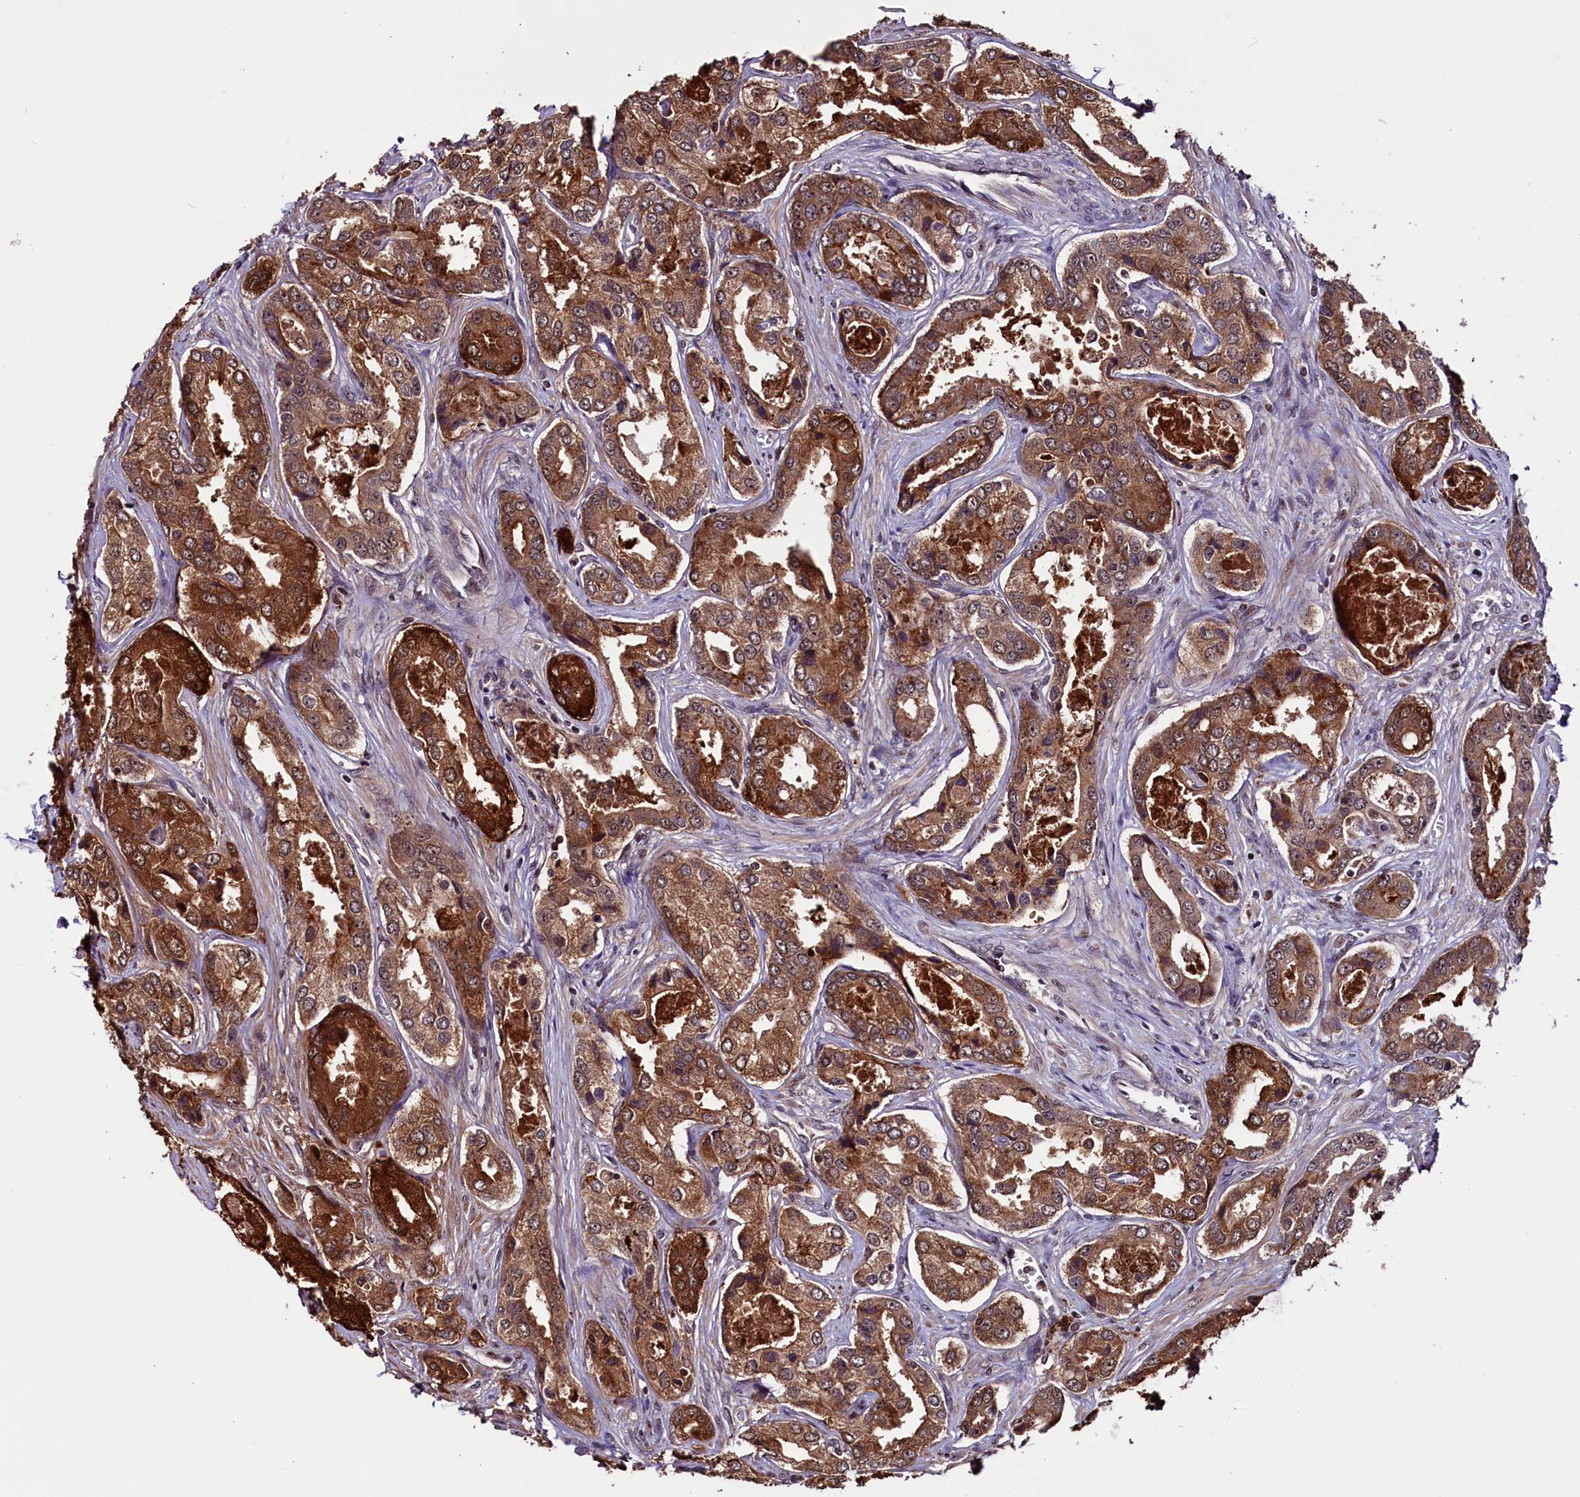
{"staining": {"intensity": "strong", "quantity": ">75%", "location": "cytoplasmic/membranous,nuclear"}, "tissue": "prostate cancer", "cell_type": "Tumor cells", "image_type": "cancer", "snomed": [{"axis": "morphology", "description": "Adenocarcinoma, Low grade"}, {"axis": "topography", "description": "Prostate"}], "caption": "Prostate adenocarcinoma (low-grade) tissue exhibits strong cytoplasmic/membranous and nuclear expression in approximately >75% of tumor cells, visualized by immunohistochemistry.", "gene": "RNMT", "patient": {"sex": "male", "age": 68}}